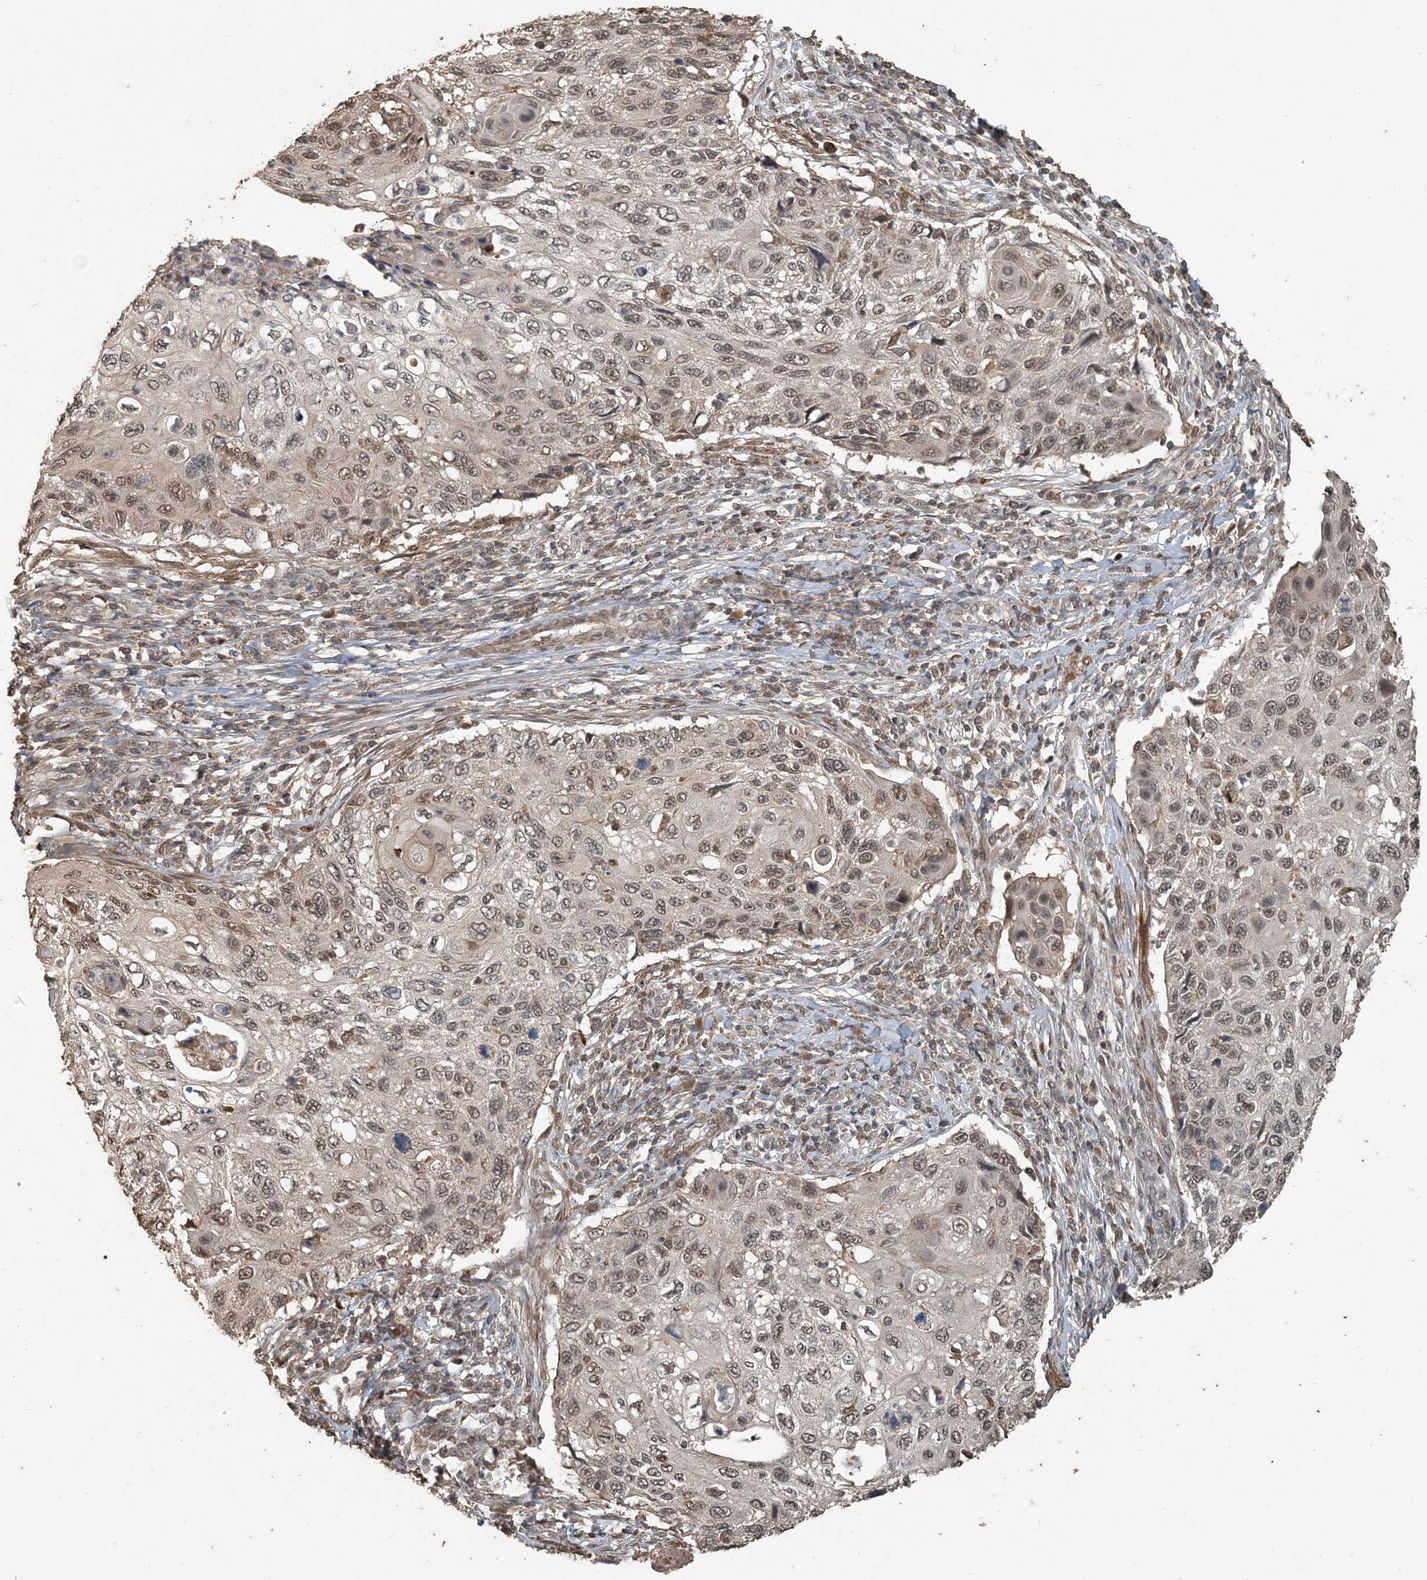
{"staining": {"intensity": "moderate", "quantity": ">75%", "location": "nuclear"}, "tissue": "cervical cancer", "cell_type": "Tumor cells", "image_type": "cancer", "snomed": [{"axis": "morphology", "description": "Squamous cell carcinoma, NOS"}, {"axis": "topography", "description": "Cervix"}], "caption": "Protein positivity by immunohistochemistry (IHC) shows moderate nuclear staining in approximately >75% of tumor cells in cervical cancer (squamous cell carcinoma).", "gene": "ZC3H12A", "patient": {"sex": "female", "age": 70}}